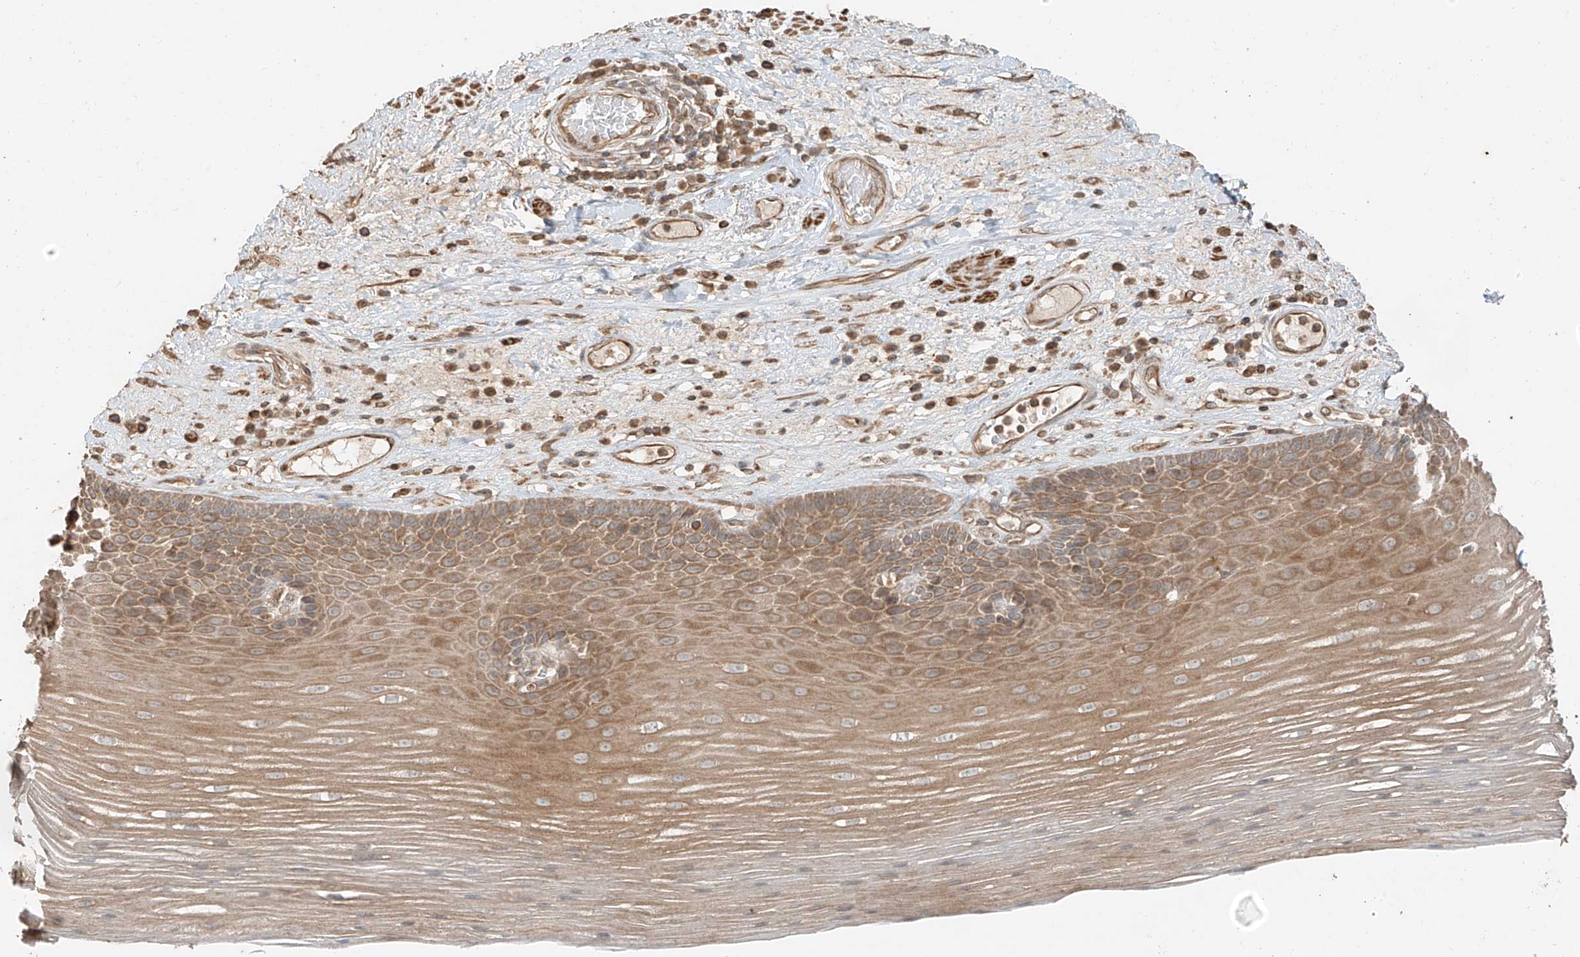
{"staining": {"intensity": "moderate", "quantity": ">75%", "location": "cytoplasmic/membranous"}, "tissue": "esophagus", "cell_type": "Squamous epithelial cells", "image_type": "normal", "snomed": [{"axis": "morphology", "description": "Normal tissue, NOS"}, {"axis": "topography", "description": "Esophagus"}], "caption": "Immunohistochemistry photomicrograph of unremarkable esophagus: human esophagus stained using immunohistochemistry exhibits medium levels of moderate protein expression localized specifically in the cytoplasmic/membranous of squamous epithelial cells, appearing as a cytoplasmic/membranous brown color.", "gene": "ANKZF1", "patient": {"sex": "male", "age": 62}}